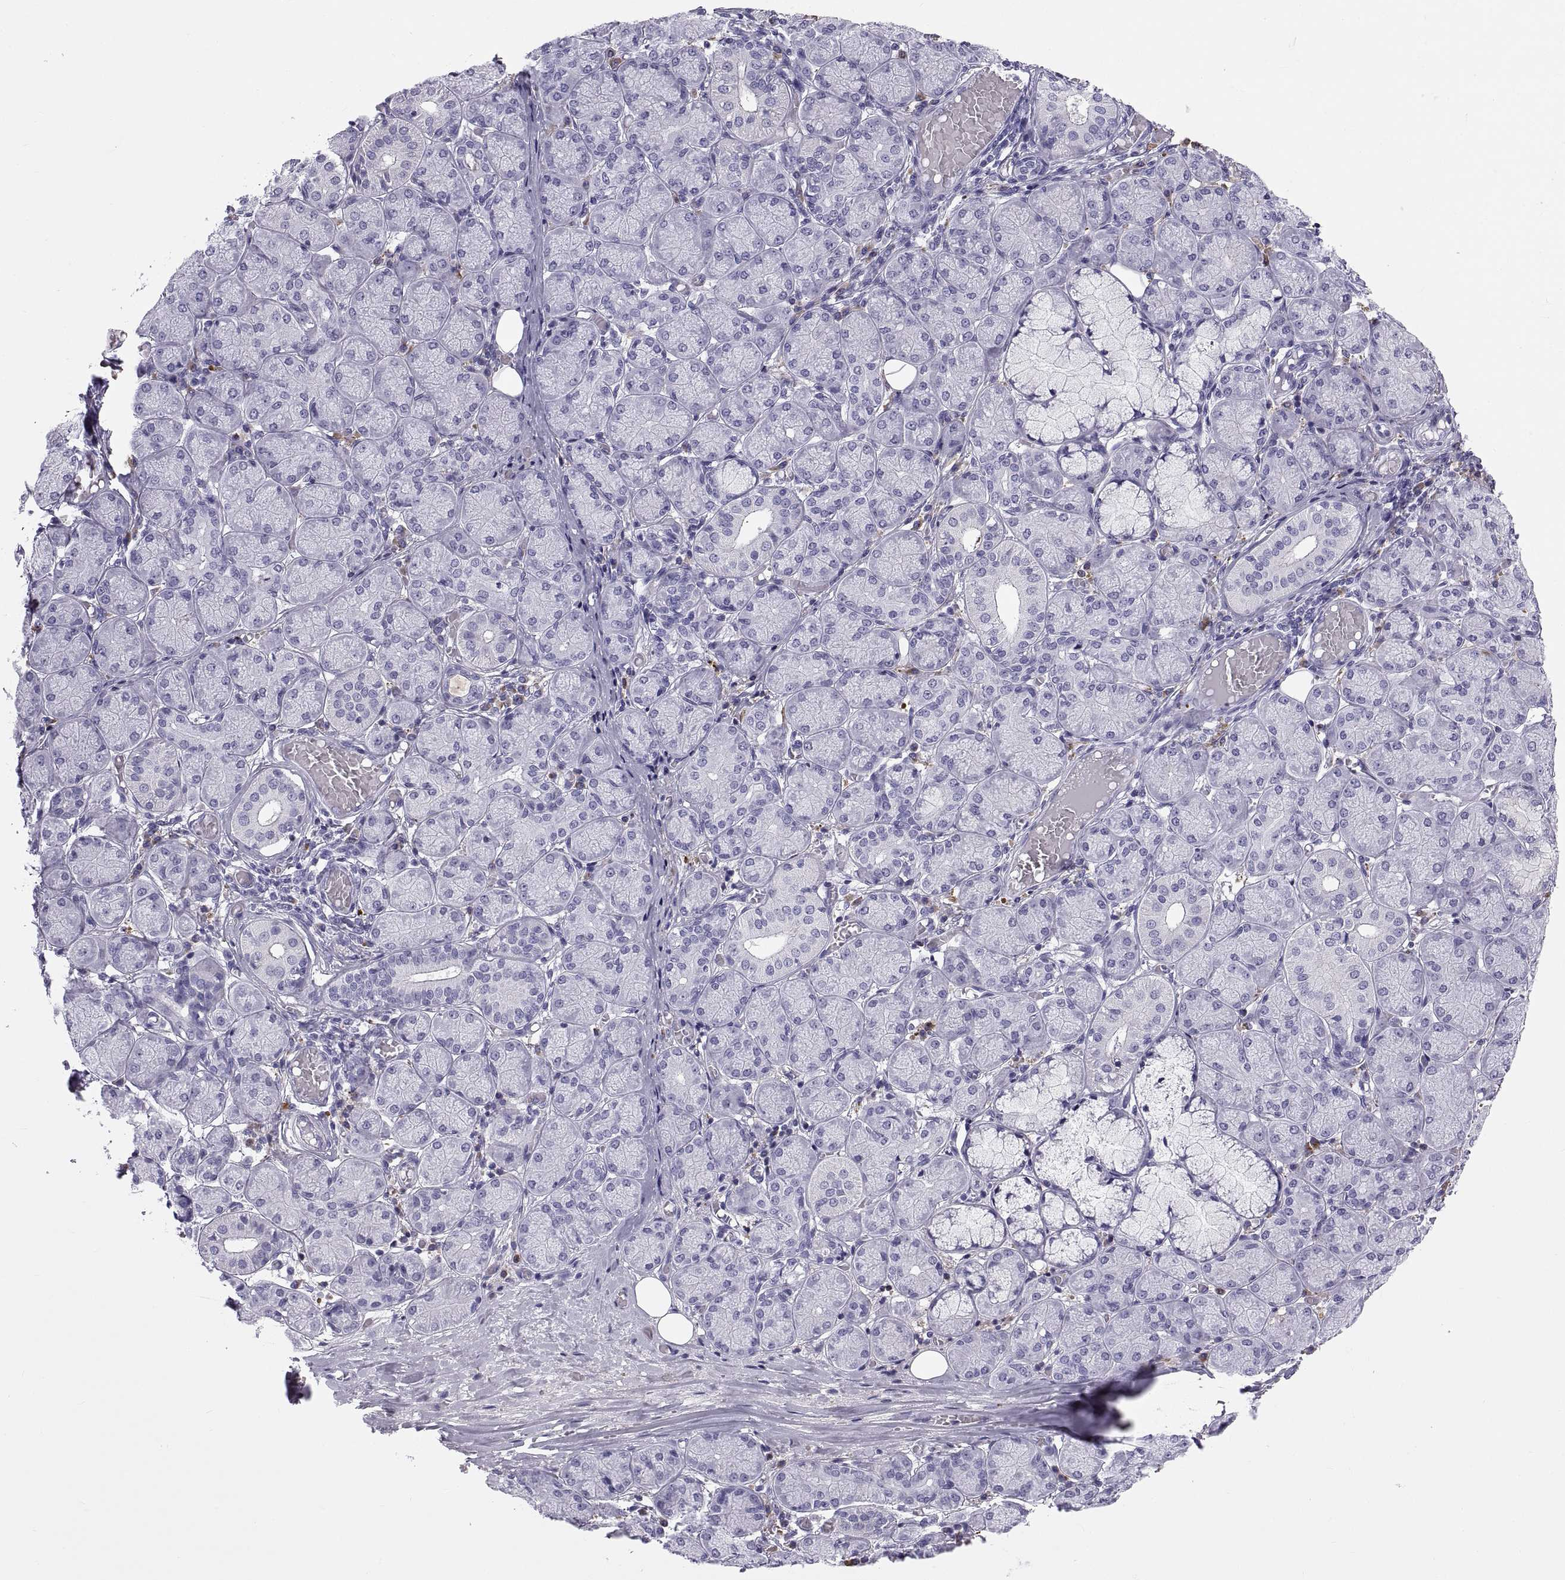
{"staining": {"intensity": "negative", "quantity": "none", "location": "none"}, "tissue": "salivary gland", "cell_type": "Glandular cells", "image_type": "normal", "snomed": [{"axis": "morphology", "description": "Normal tissue, NOS"}, {"axis": "topography", "description": "Salivary gland"}, {"axis": "topography", "description": "Peripheral nerve tissue"}], "caption": "Glandular cells show no significant expression in unremarkable salivary gland. (DAB immunohistochemistry with hematoxylin counter stain).", "gene": "CT47A10", "patient": {"sex": "female", "age": 24}}